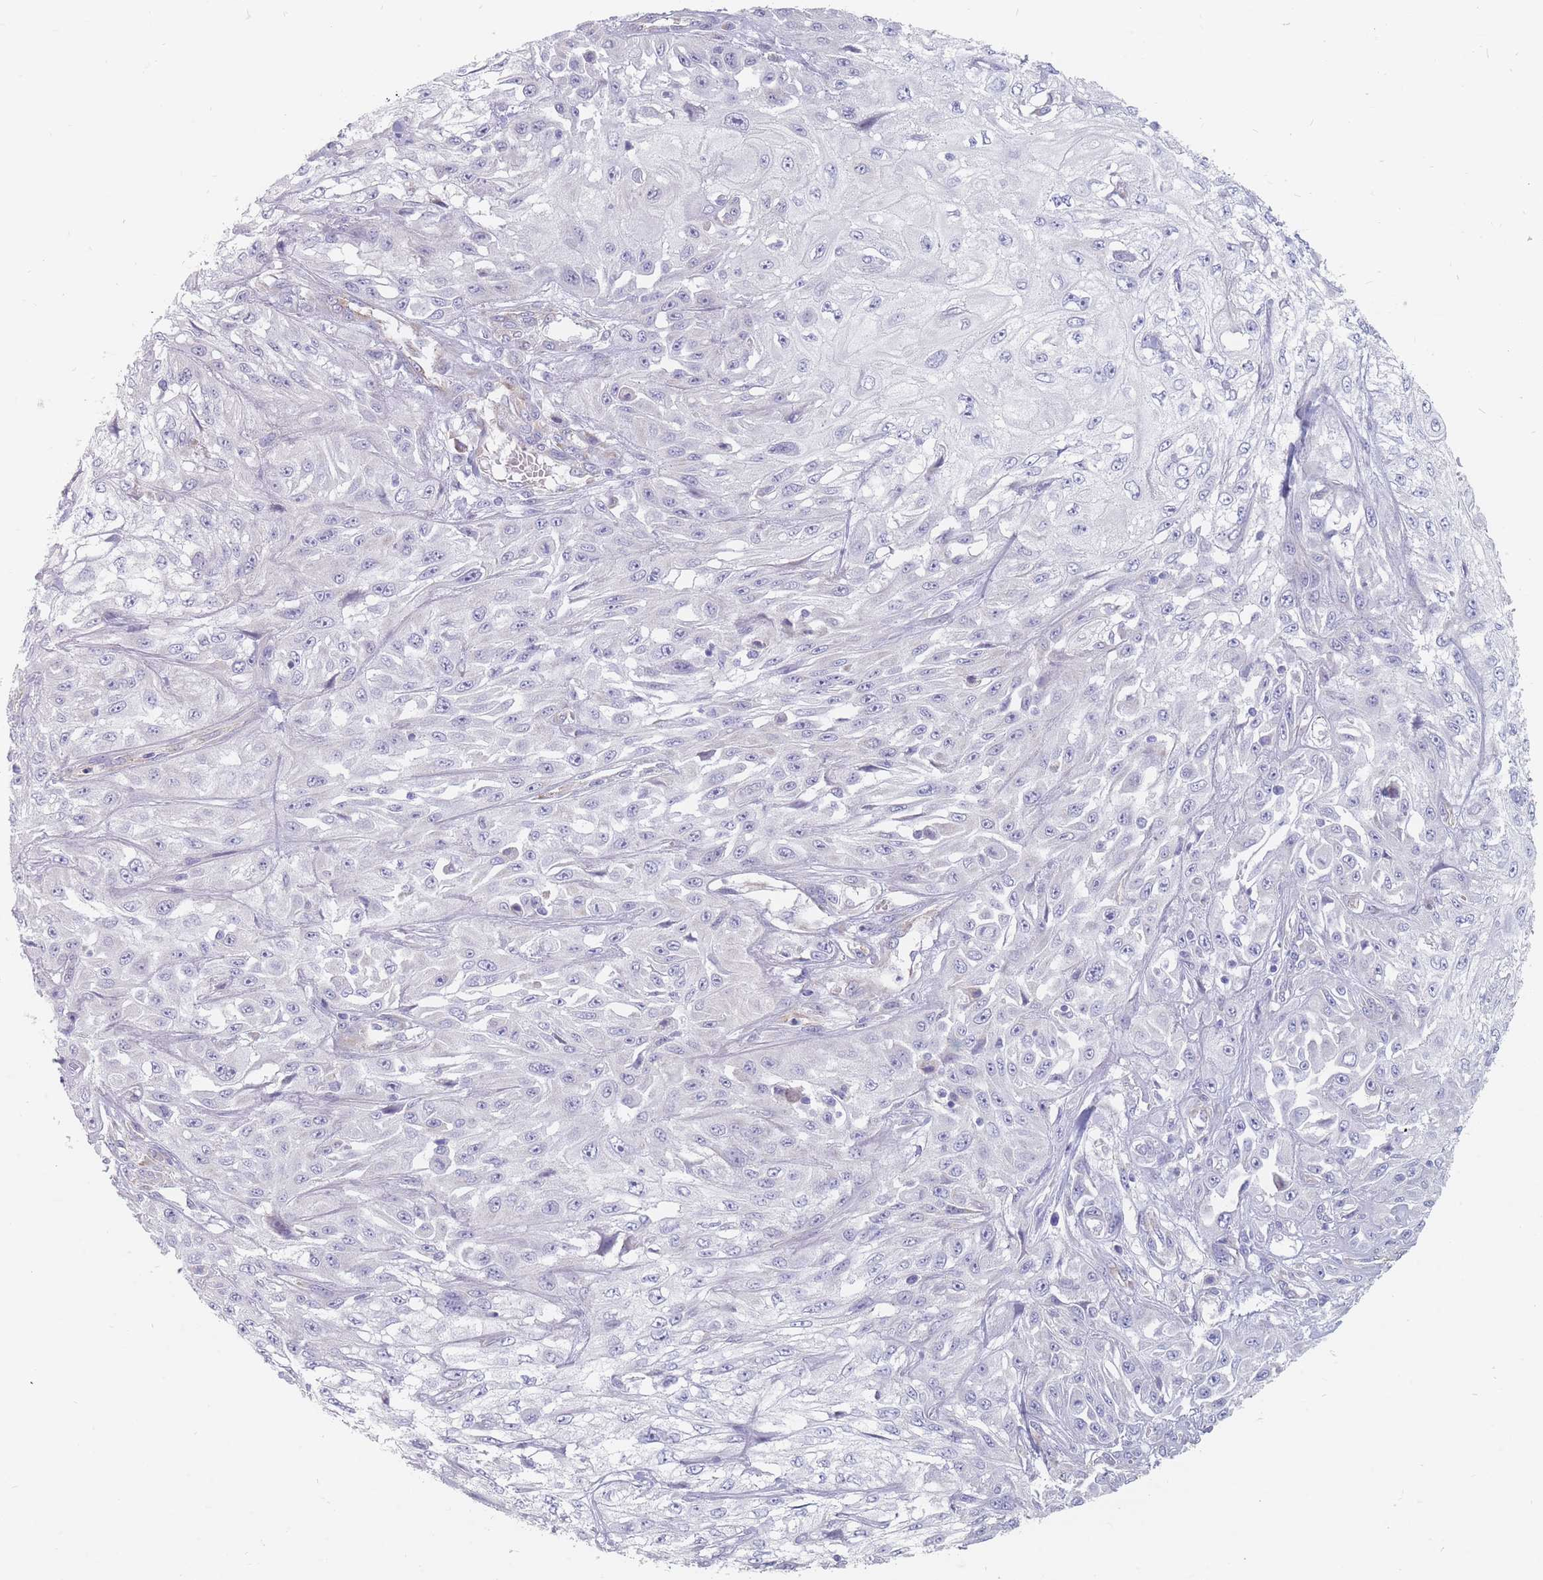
{"staining": {"intensity": "negative", "quantity": "none", "location": "none"}, "tissue": "skin cancer", "cell_type": "Tumor cells", "image_type": "cancer", "snomed": [{"axis": "morphology", "description": "Squamous cell carcinoma, NOS"}, {"axis": "morphology", "description": "Squamous cell carcinoma, metastatic, NOS"}, {"axis": "topography", "description": "Skin"}, {"axis": "topography", "description": "Lymph node"}], "caption": "Immunohistochemical staining of human skin metastatic squamous cell carcinoma displays no significant positivity in tumor cells. Nuclei are stained in blue.", "gene": "ERBIN", "patient": {"sex": "male", "age": 75}}